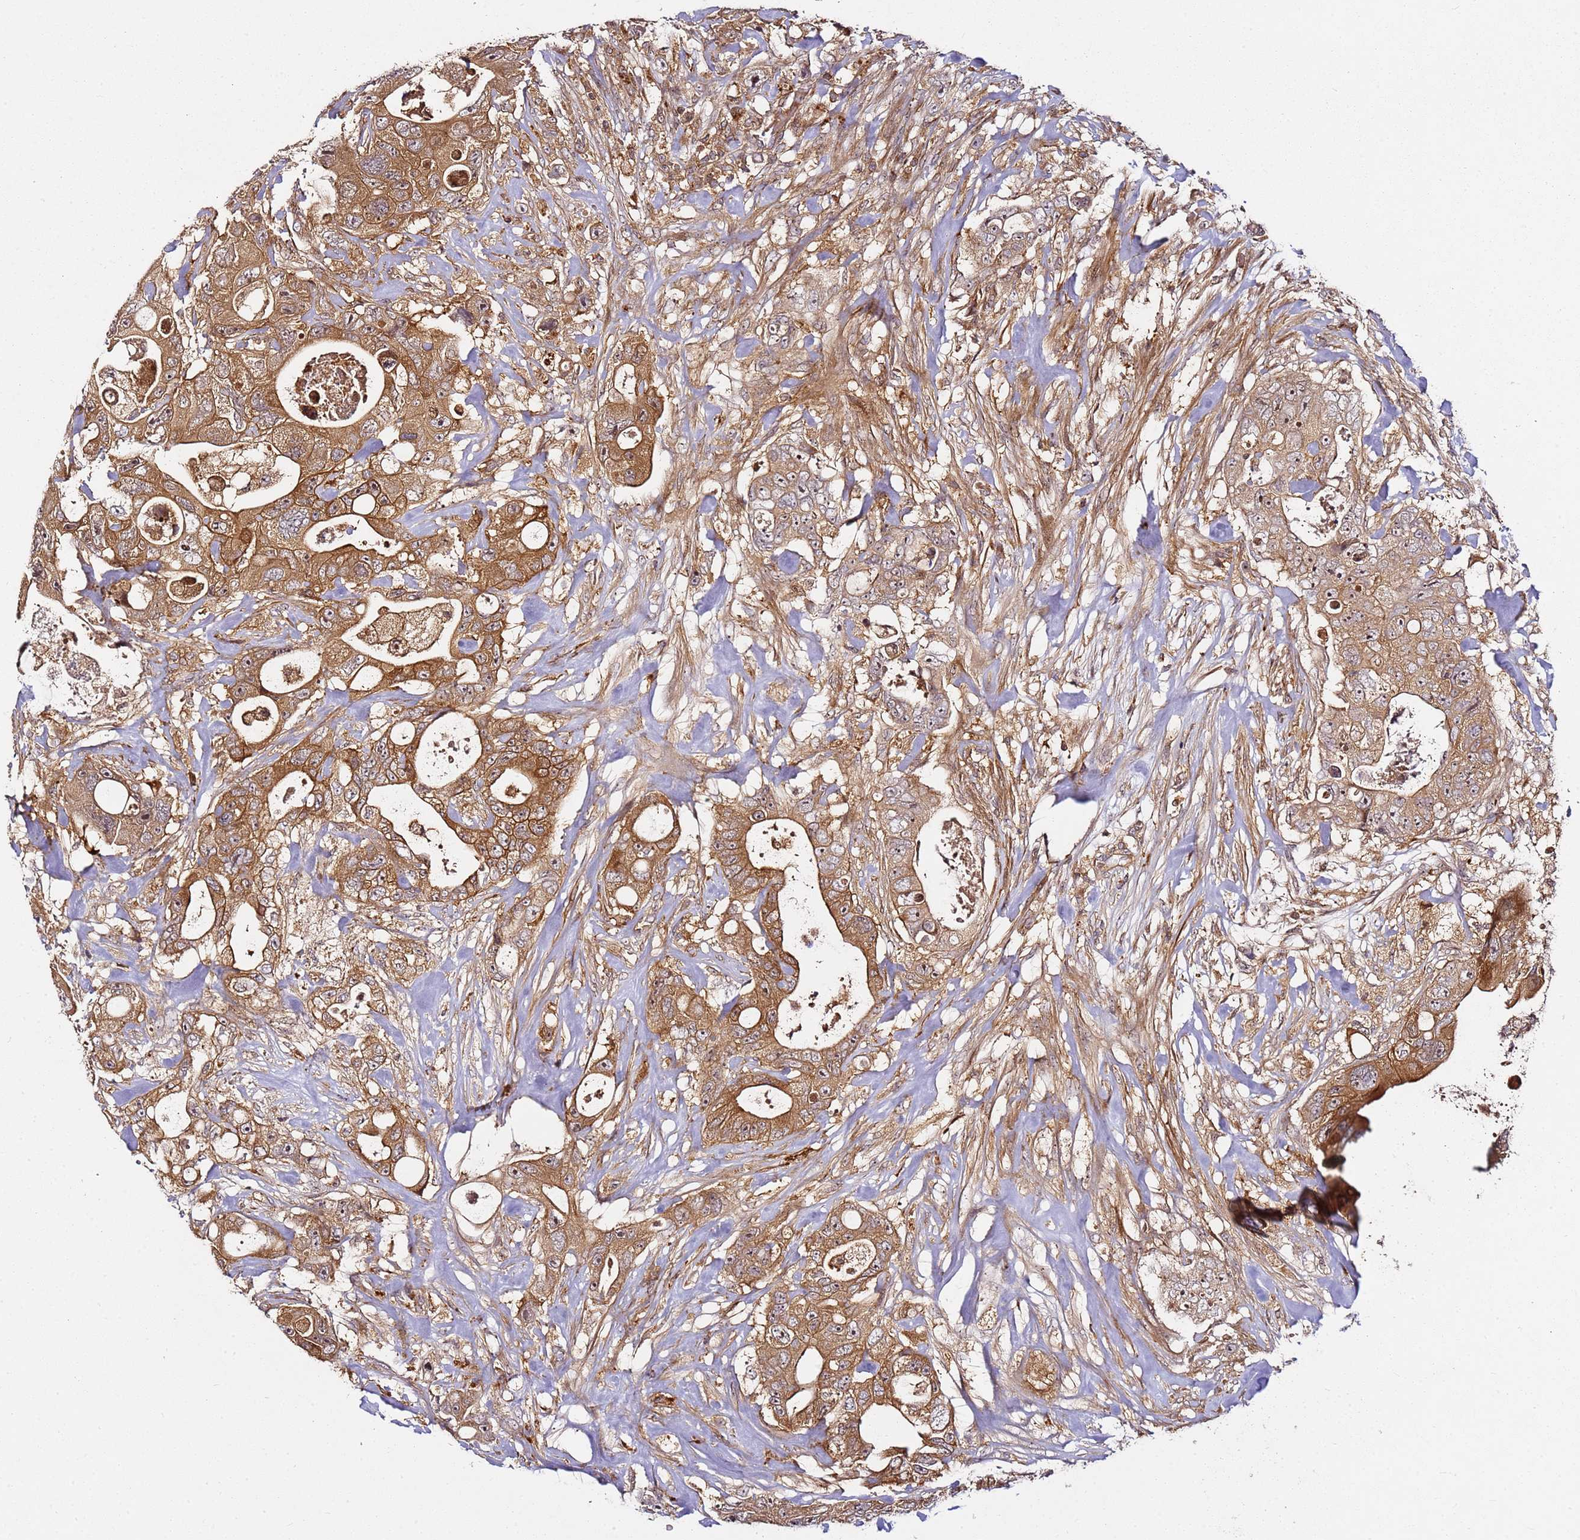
{"staining": {"intensity": "moderate", "quantity": ">75%", "location": "cytoplasmic/membranous,nuclear"}, "tissue": "colorectal cancer", "cell_type": "Tumor cells", "image_type": "cancer", "snomed": [{"axis": "morphology", "description": "Adenocarcinoma, NOS"}, {"axis": "topography", "description": "Colon"}], "caption": "Colorectal cancer tissue displays moderate cytoplasmic/membranous and nuclear expression in about >75% of tumor cells The protein of interest is stained brown, and the nuclei are stained in blue (DAB (3,3'-diaminobenzidine) IHC with brightfield microscopy, high magnification).", "gene": "PRMT7", "patient": {"sex": "female", "age": 46}}